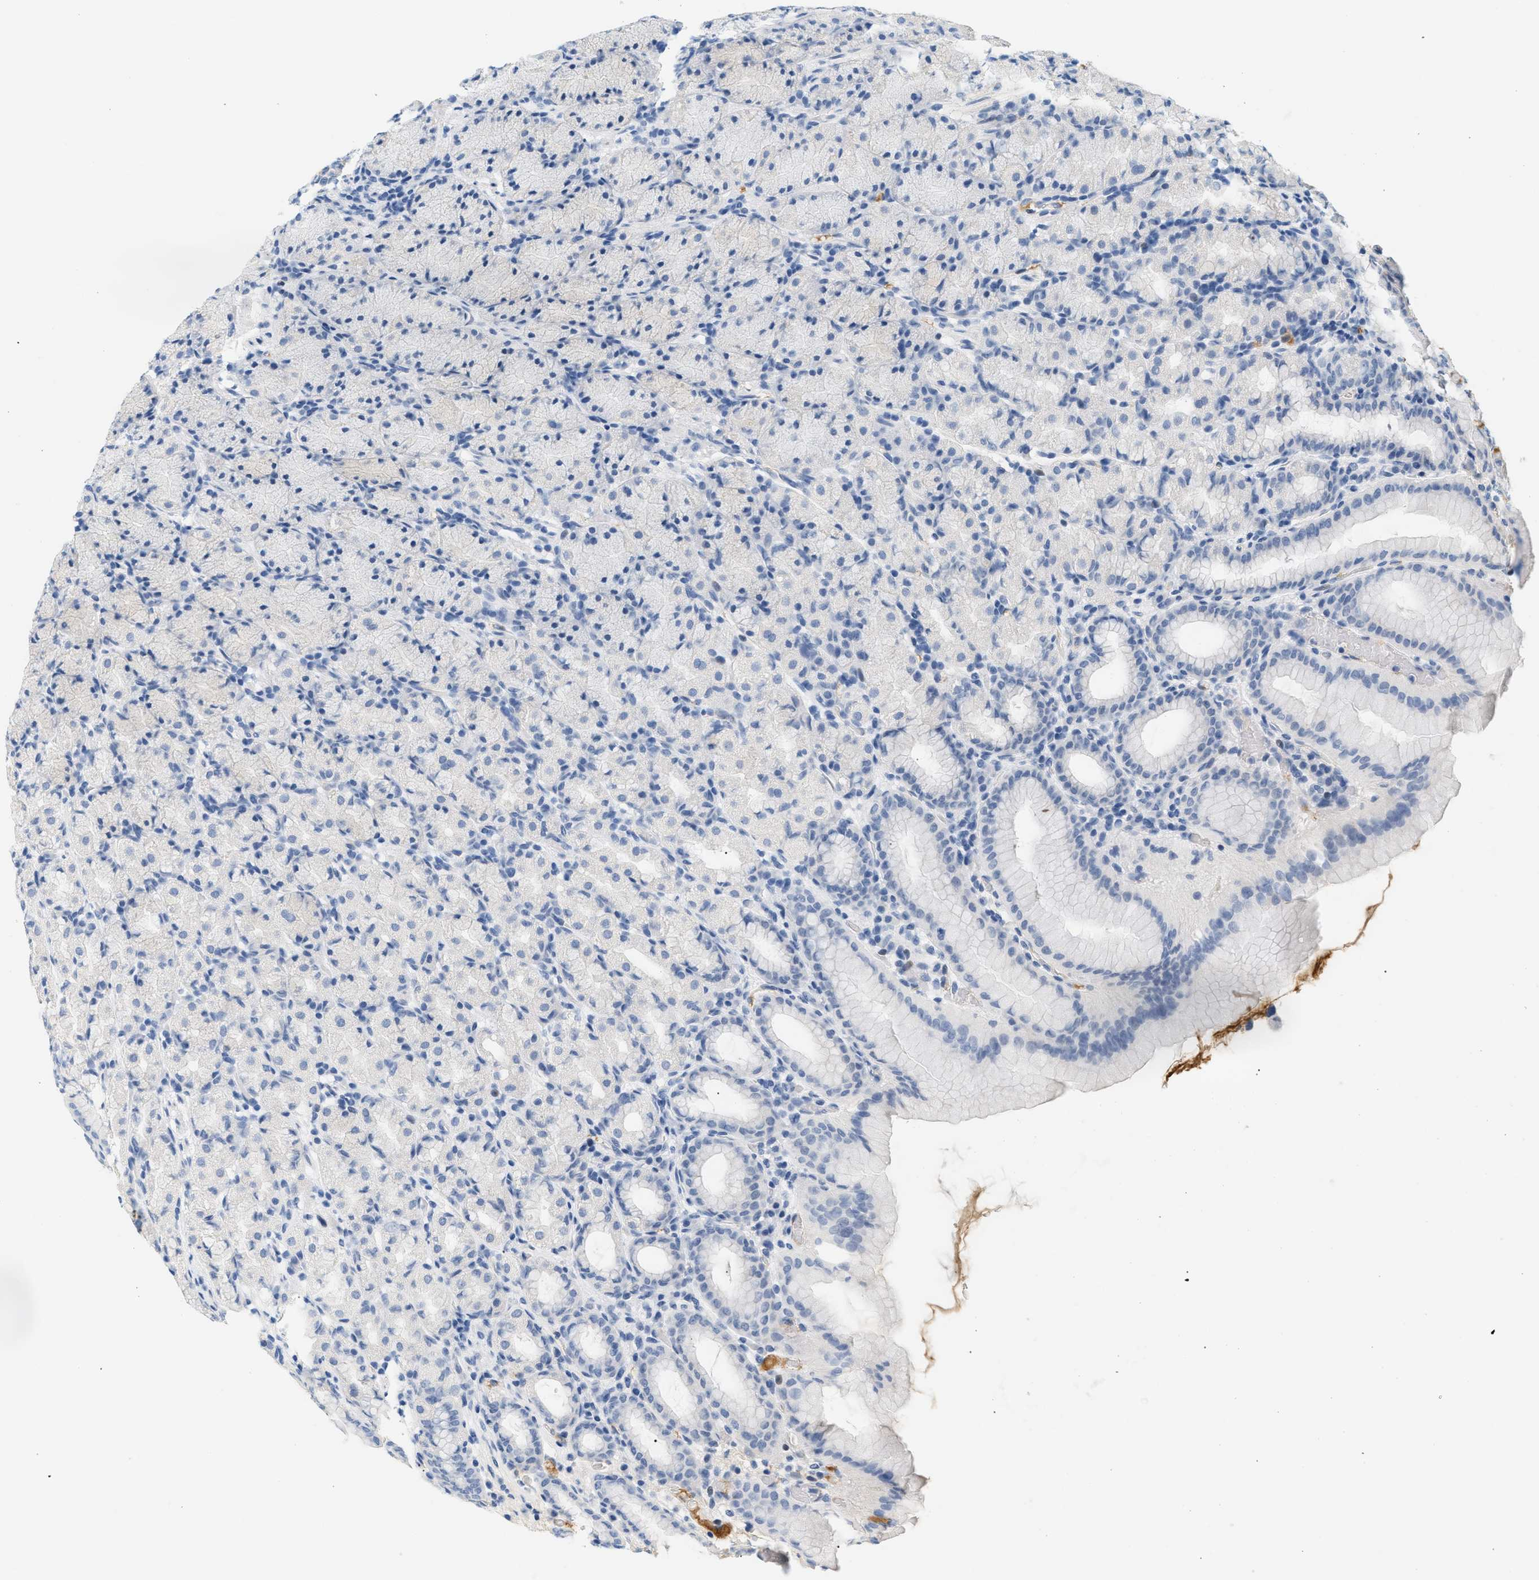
{"staining": {"intensity": "negative", "quantity": "none", "location": "none"}, "tissue": "stomach", "cell_type": "Glandular cells", "image_type": "normal", "snomed": [{"axis": "morphology", "description": "Normal tissue, NOS"}, {"axis": "topography", "description": "Stomach, upper"}], "caption": "The photomicrograph shows no significant staining in glandular cells of stomach.", "gene": "CFH", "patient": {"sex": "male", "age": 68}}